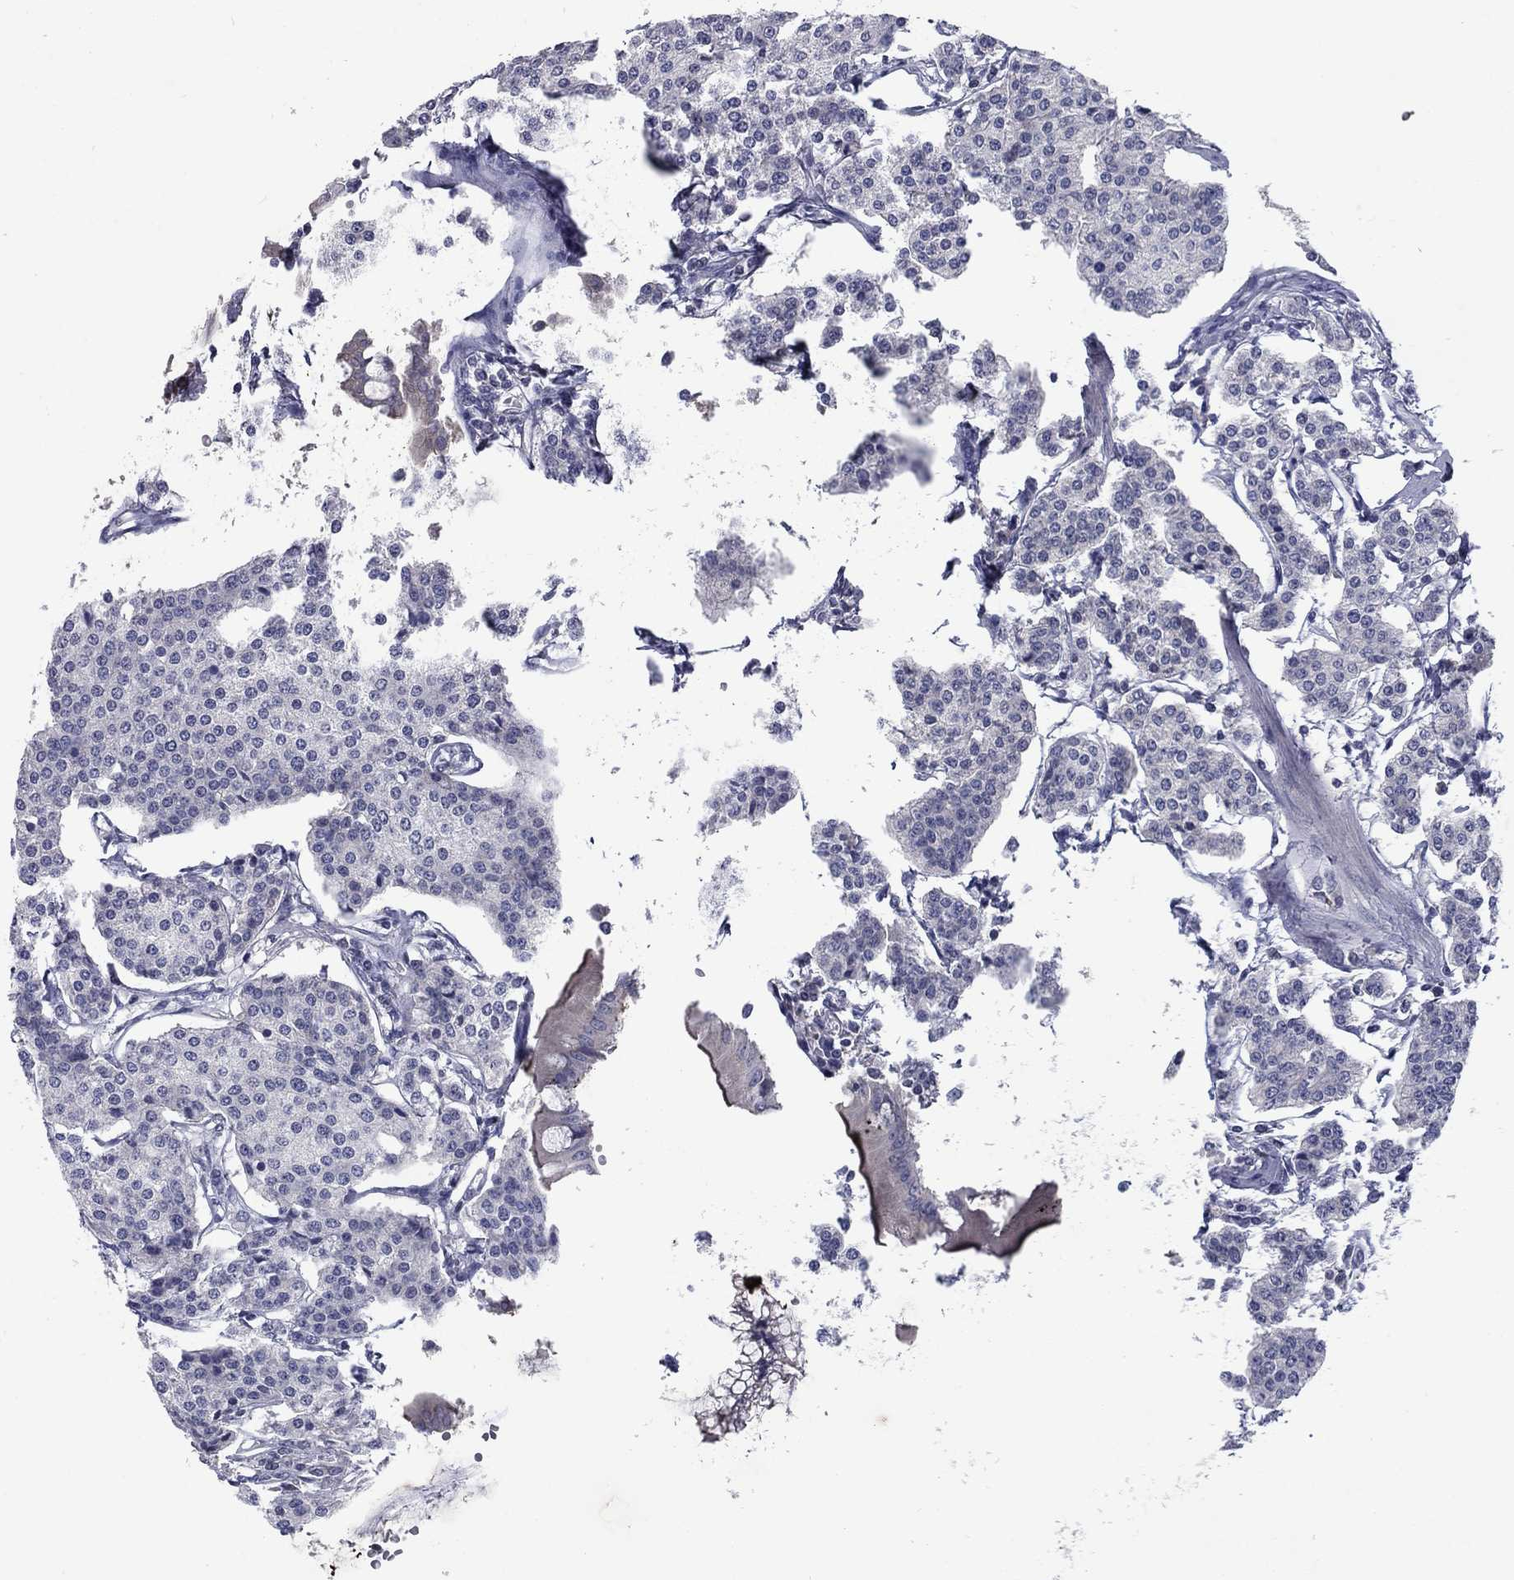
{"staining": {"intensity": "negative", "quantity": "none", "location": "none"}, "tissue": "carcinoid", "cell_type": "Tumor cells", "image_type": "cancer", "snomed": [{"axis": "morphology", "description": "Carcinoid, malignant, NOS"}, {"axis": "topography", "description": "Small intestine"}], "caption": "IHC image of malignant carcinoid stained for a protein (brown), which reveals no staining in tumor cells.", "gene": "CACNA1A", "patient": {"sex": "female", "age": 65}}